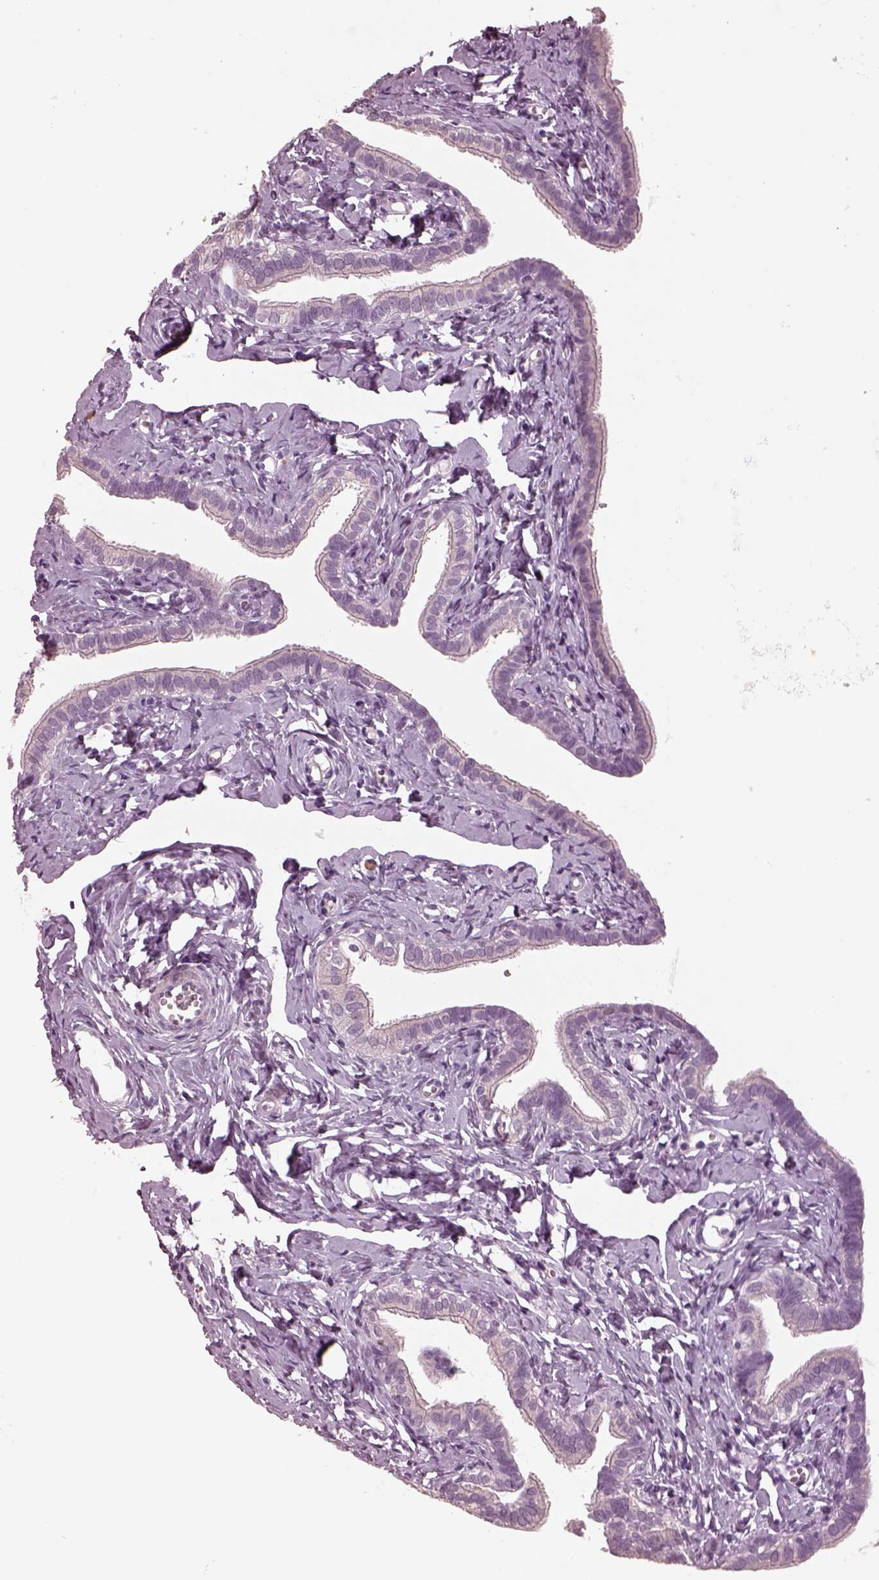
{"staining": {"intensity": "negative", "quantity": "none", "location": "none"}, "tissue": "fallopian tube", "cell_type": "Glandular cells", "image_type": "normal", "snomed": [{"axis": "morphology", "description": "Normal tissue, NOS"}, {"axis": "topography", "description": "Fallopian tube"}], "caption": "High power microscopy image of an immunohistochemistry image of normal fallopian tube, revealing no significant positivity in glandular cells.", "gene": "SLAMF8", "patient": {"sex": "female", "age": 41}}